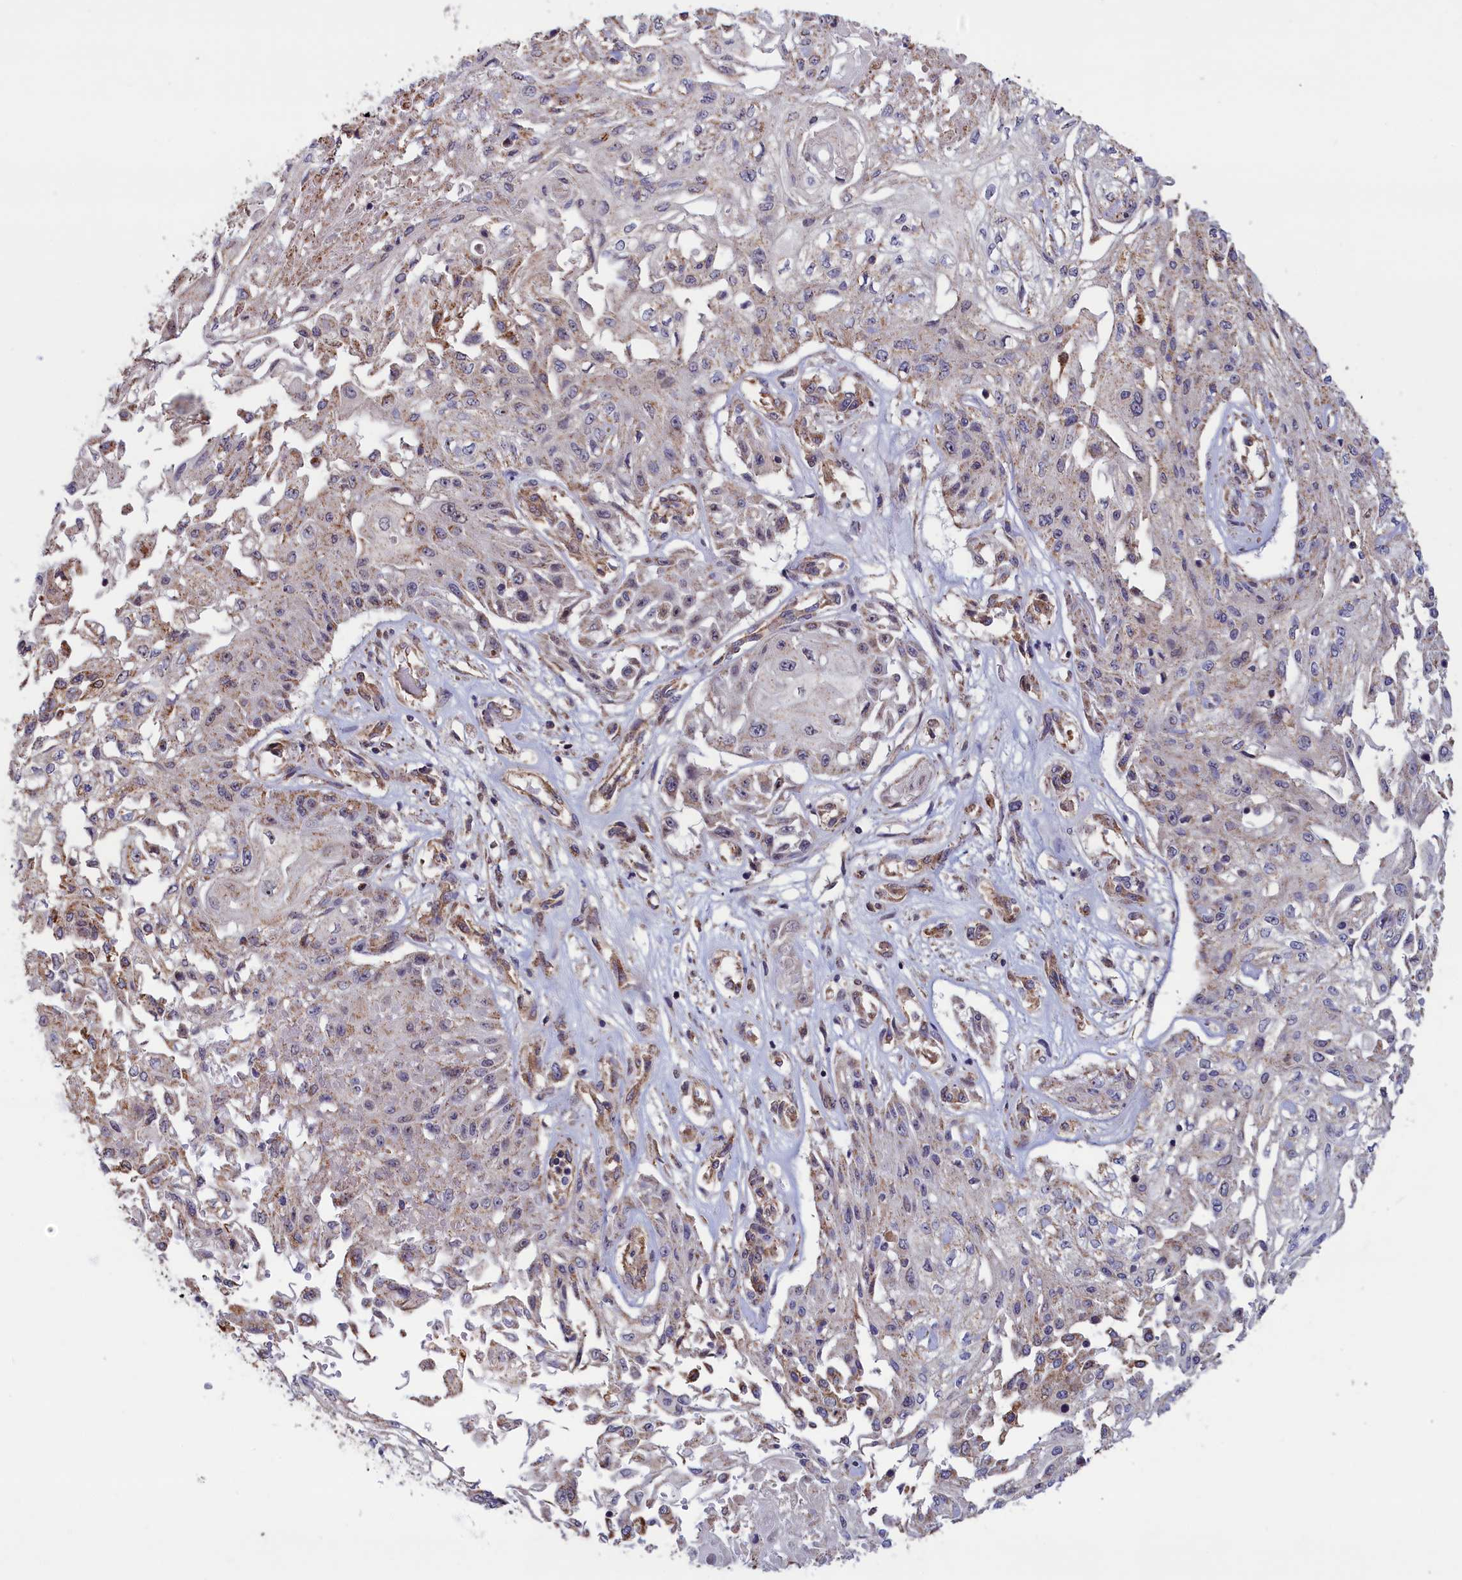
{"staining": {"intensity": "weak", "quantity": "<25%", "location": "cytoplasmic/membranous"}, "tissue": "skin cancer", "cell_type": "Tumor cells", "image_type": "cancer", "snomed": [{"axis": "morphology", "description": "Squamous cell carcinoma, NOS"}, {"axis": "morphology", "description": "Squamous cell carcinoma, metastatic, NOS"}, {"axis": "topography", "description": "Skin"}, {"axis": "topography", "description": "Lymph node"}], "caption": "Tumor cells are negative for brown protein staining in skin cancer (squamous cell carcinoma). (DAB (3,3'-diaminobenzidine) immunohistochemistry (IHC) visualized using brightfield microscopy, high magnification).", "gene": "ZNF816", "patient": {"sex": "male", "age": 75}}